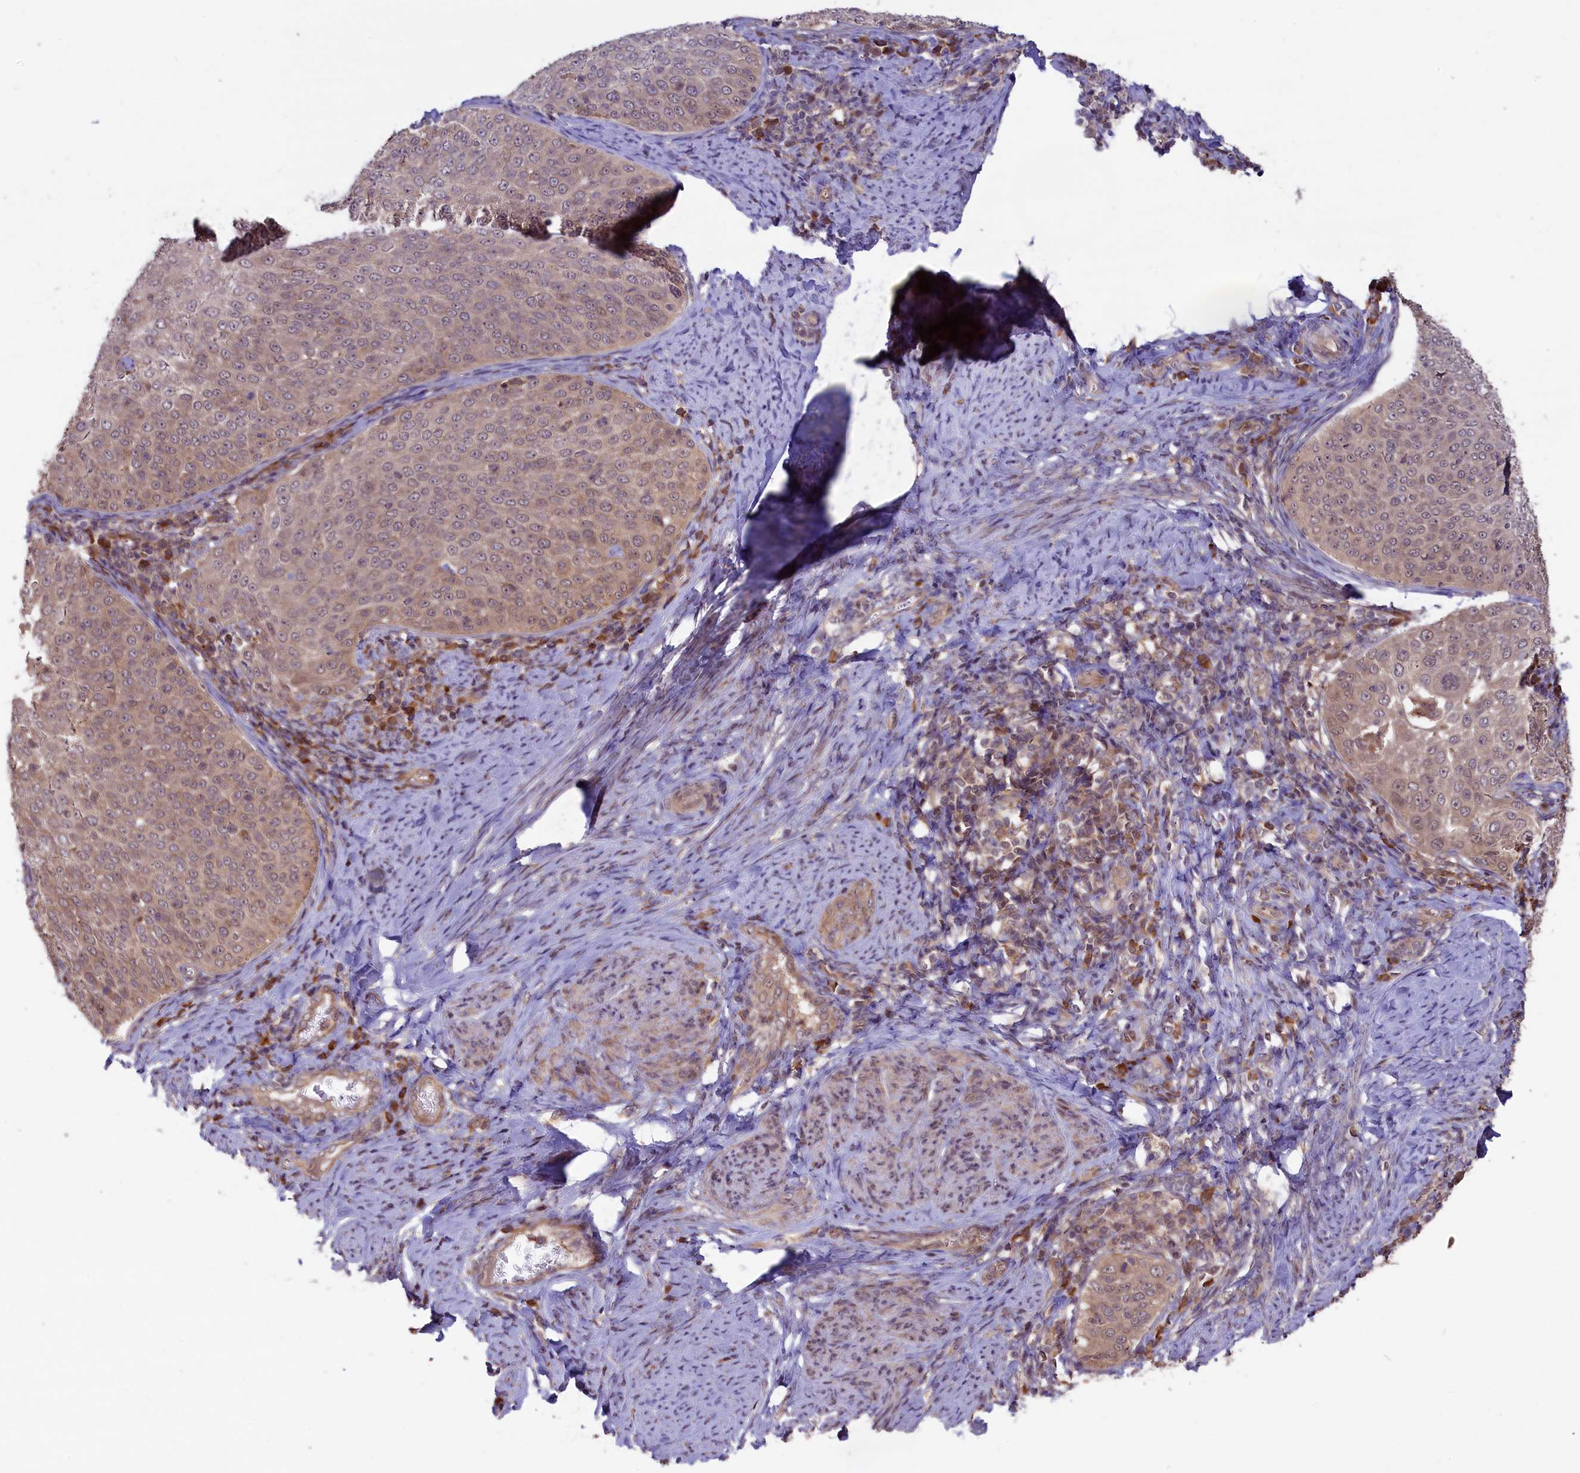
{"staining": {"intensity": "weak", "quantity": "25%-75%", "location": "cytoplasmic/membranous,nuclear"}, "tissue": "cervical cancer", "cell_type": "Tumor cells", "image_type": "cancer", "snomed": [{"axis": "morphology", "description": "Squamous cell carcinoma, NOS"}, {"axis": "topography", "description": "Cervix"}], "caption": "Immunohistochemistry (IHC) of cervical cancer (squamous cell carcinoma) reveals low levels of weak cytoplasmic/membranous and nuclear positivity in about 25%-75% of tumor cells.", "gene": "RIC8A", "patient": {"sex": "female", "age": 57}}